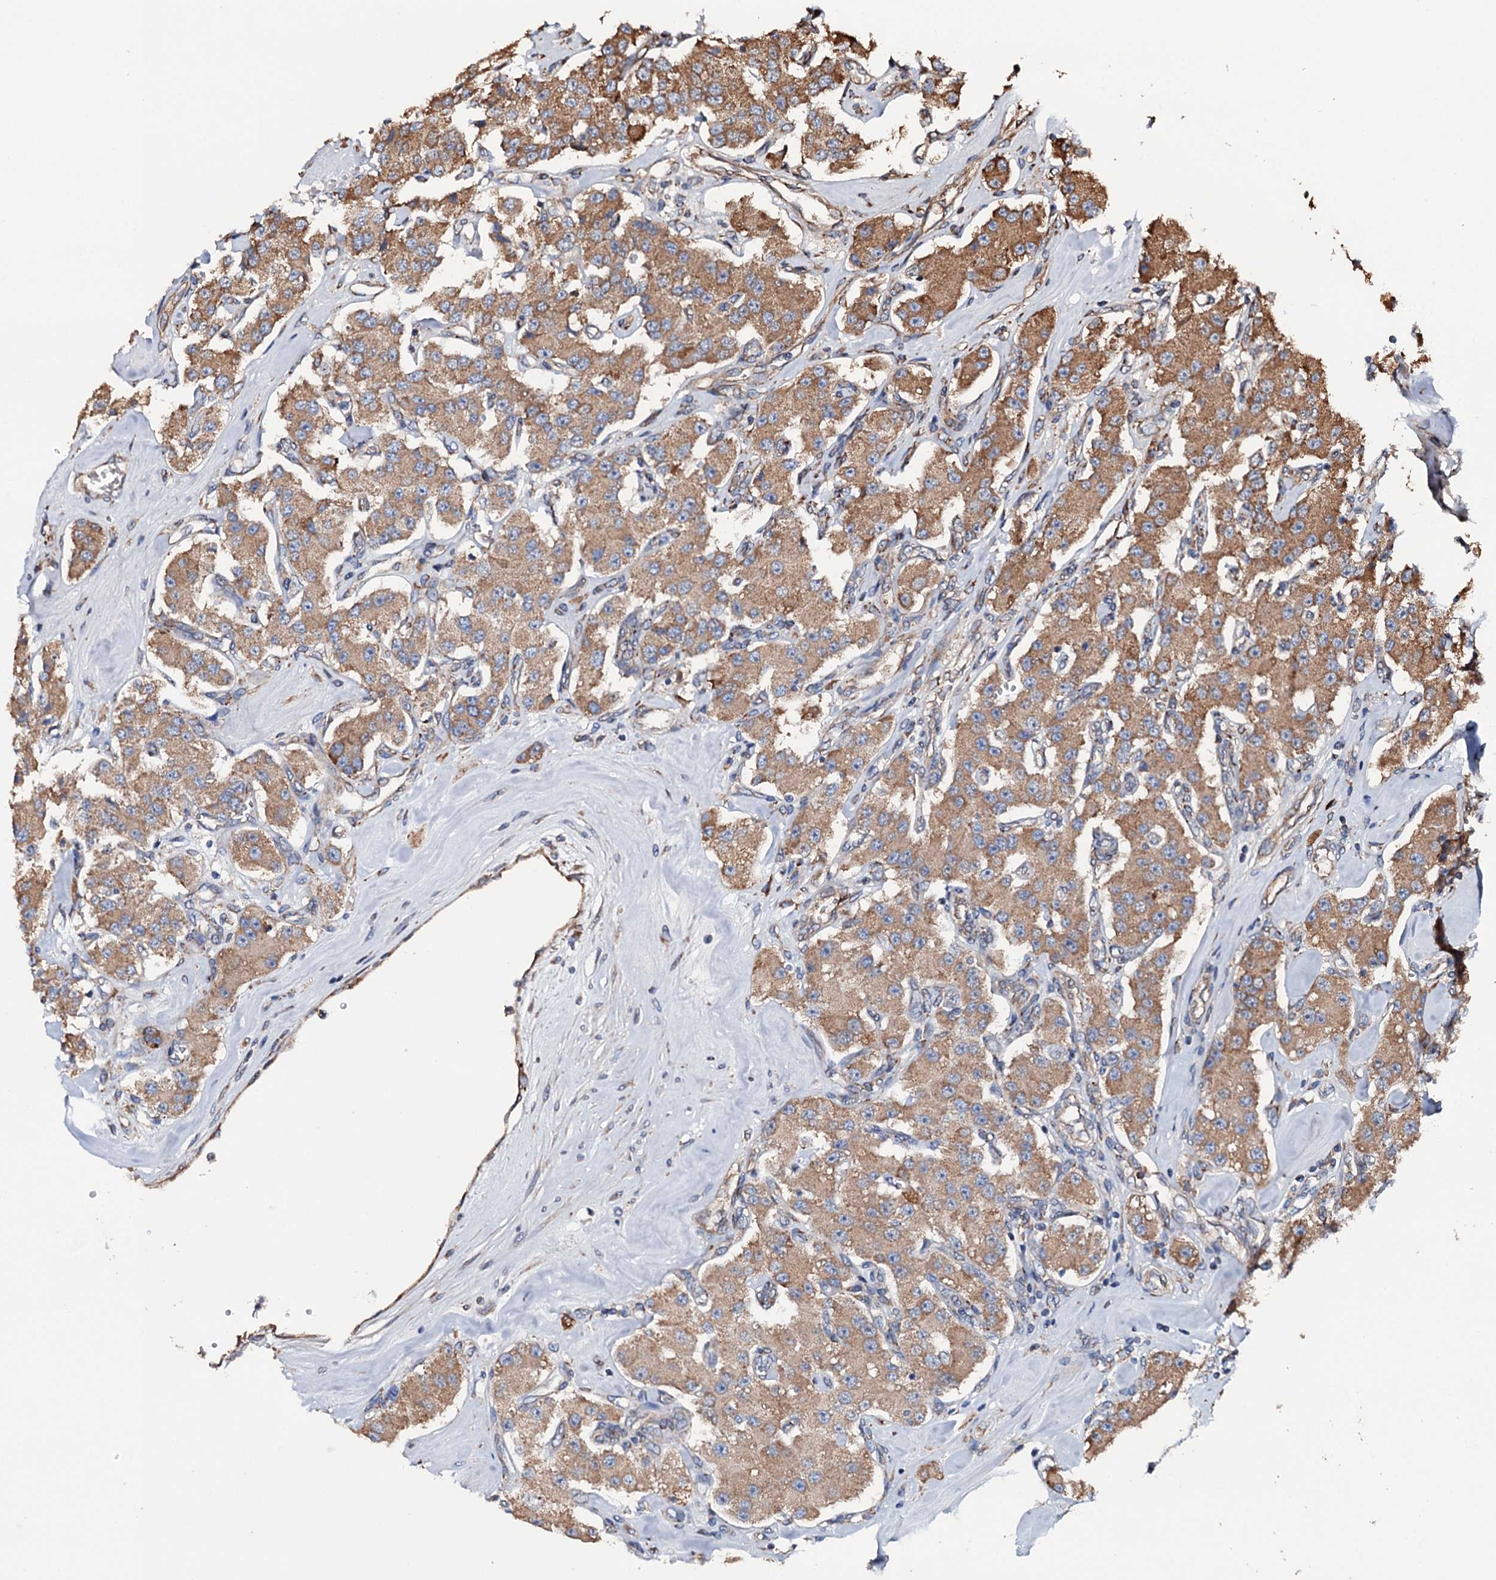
{"staining": {"intensity": "moderate", "quantity": ">75%", "location": "cytoplasmic/membranous"}, "tissue": "carcinoid", "cell_type": "Tumor cells", "image_type": "cancer", "snomed": [{"axis": "morphology", "description": "Carcinoid, malignant, NOS"}, {"axis": "topography", "description": "Pancreas"}], "caption": "Carcinoid (malignant) tissue exhibits moderate cytoplasmic/membranous staining in approximately >75% of tumor cells", "gene": "RAB12", "patient": {"sex": "male", "age": 41}}